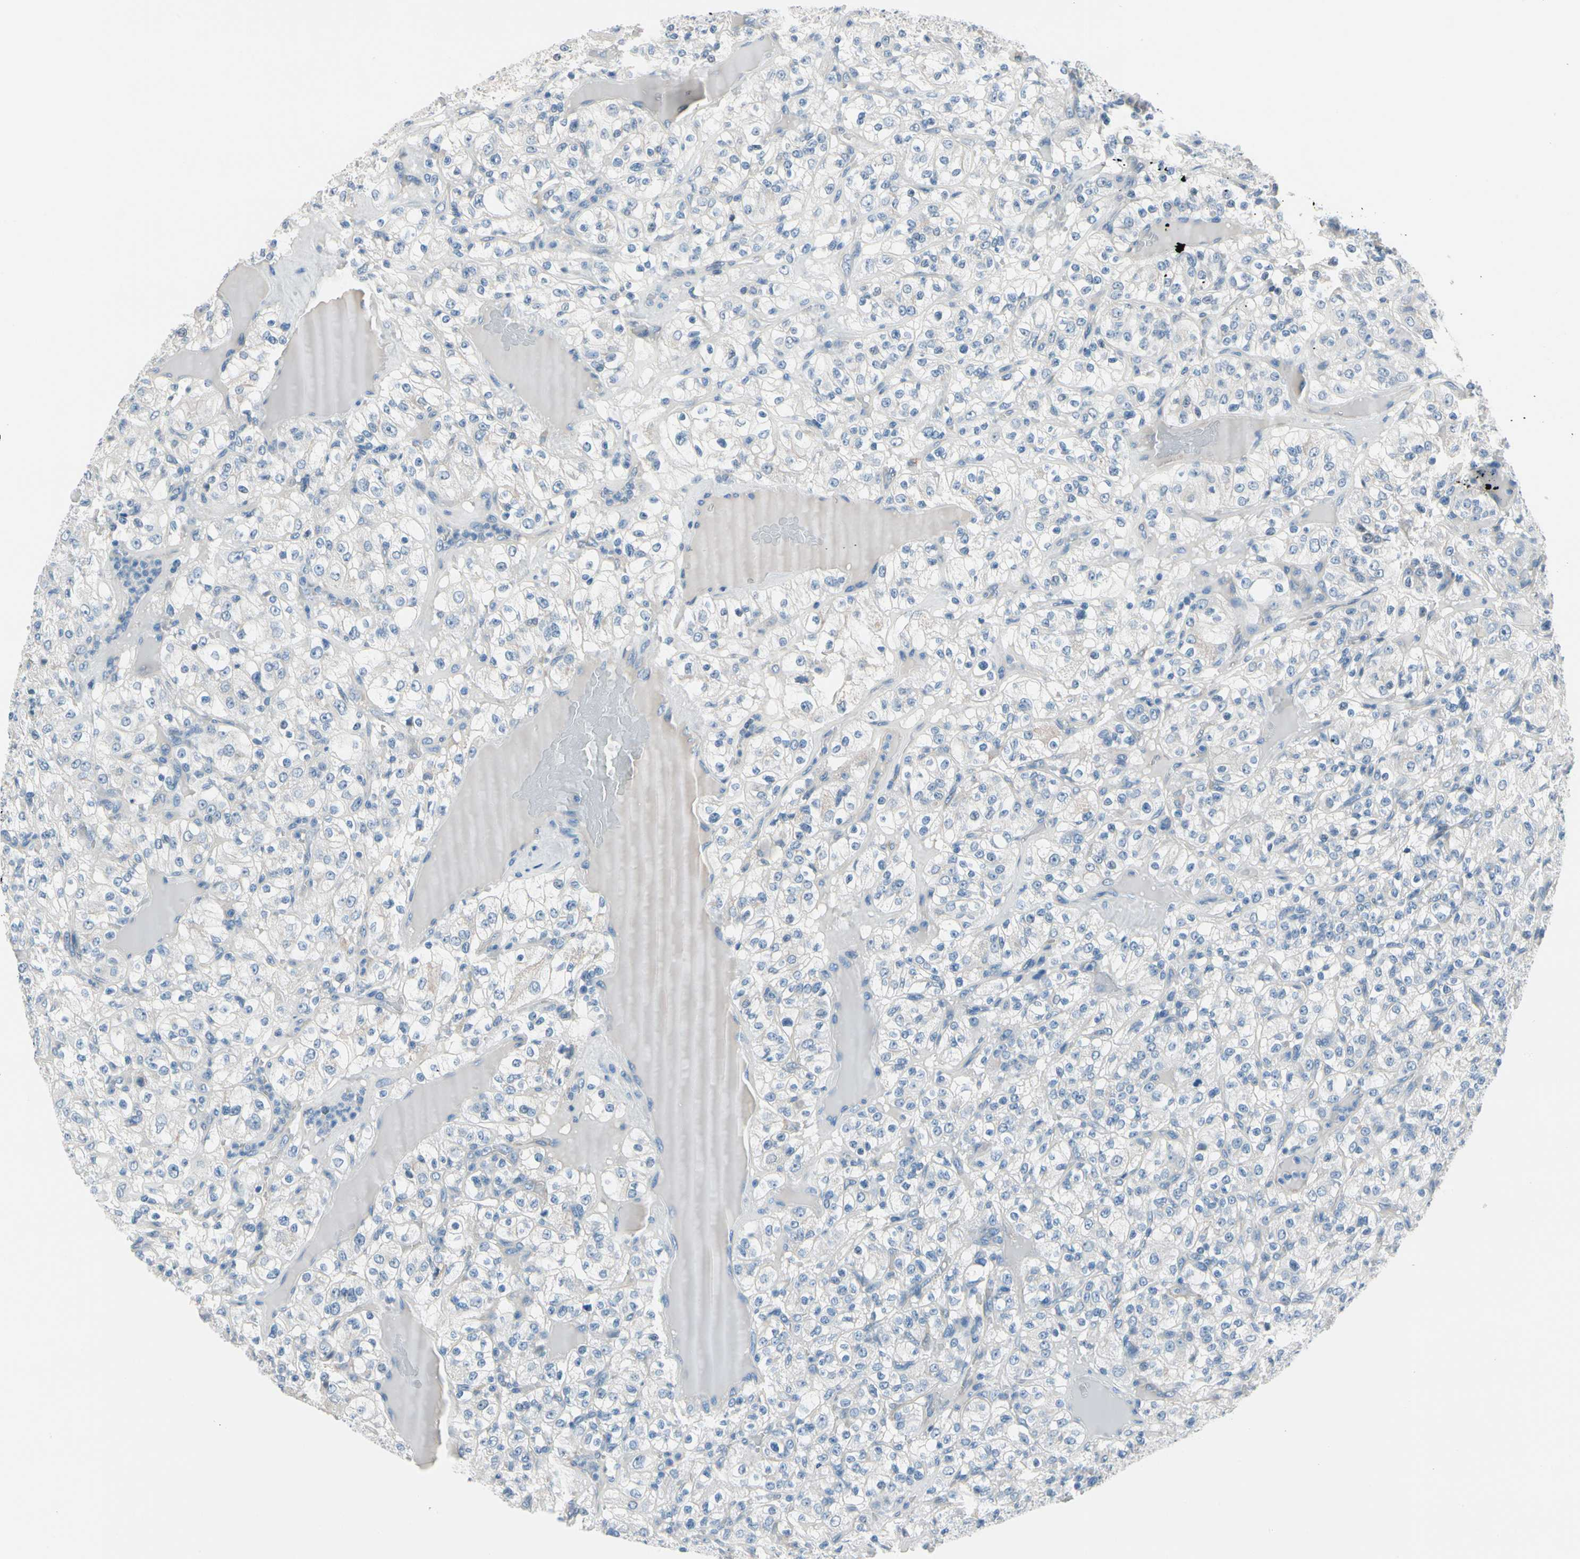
{"staining": {"intensity": "negative", "quantity": "none", "location": "none"}, "tissue": "renal cancer", "cell_type": "Tumor cells", "image_type": "cancer", "snomed": [{"axis": "morphology", "description": "Normal tissue, NOS"}, {"axis": "morphology", "description": "Adenocarcinoma, NOS"}, {"axis": "topography", "description": "Kidney"}], "caption": "Immunohistochemistry (IHC) micrograph of adenocarcinoma (renal) stained for a protein (brown), which reveals no expression in tumor cells. Nuclei are stained in blue.", "gene": "PGR", "patient": {"sex": "female", "age": 72}}